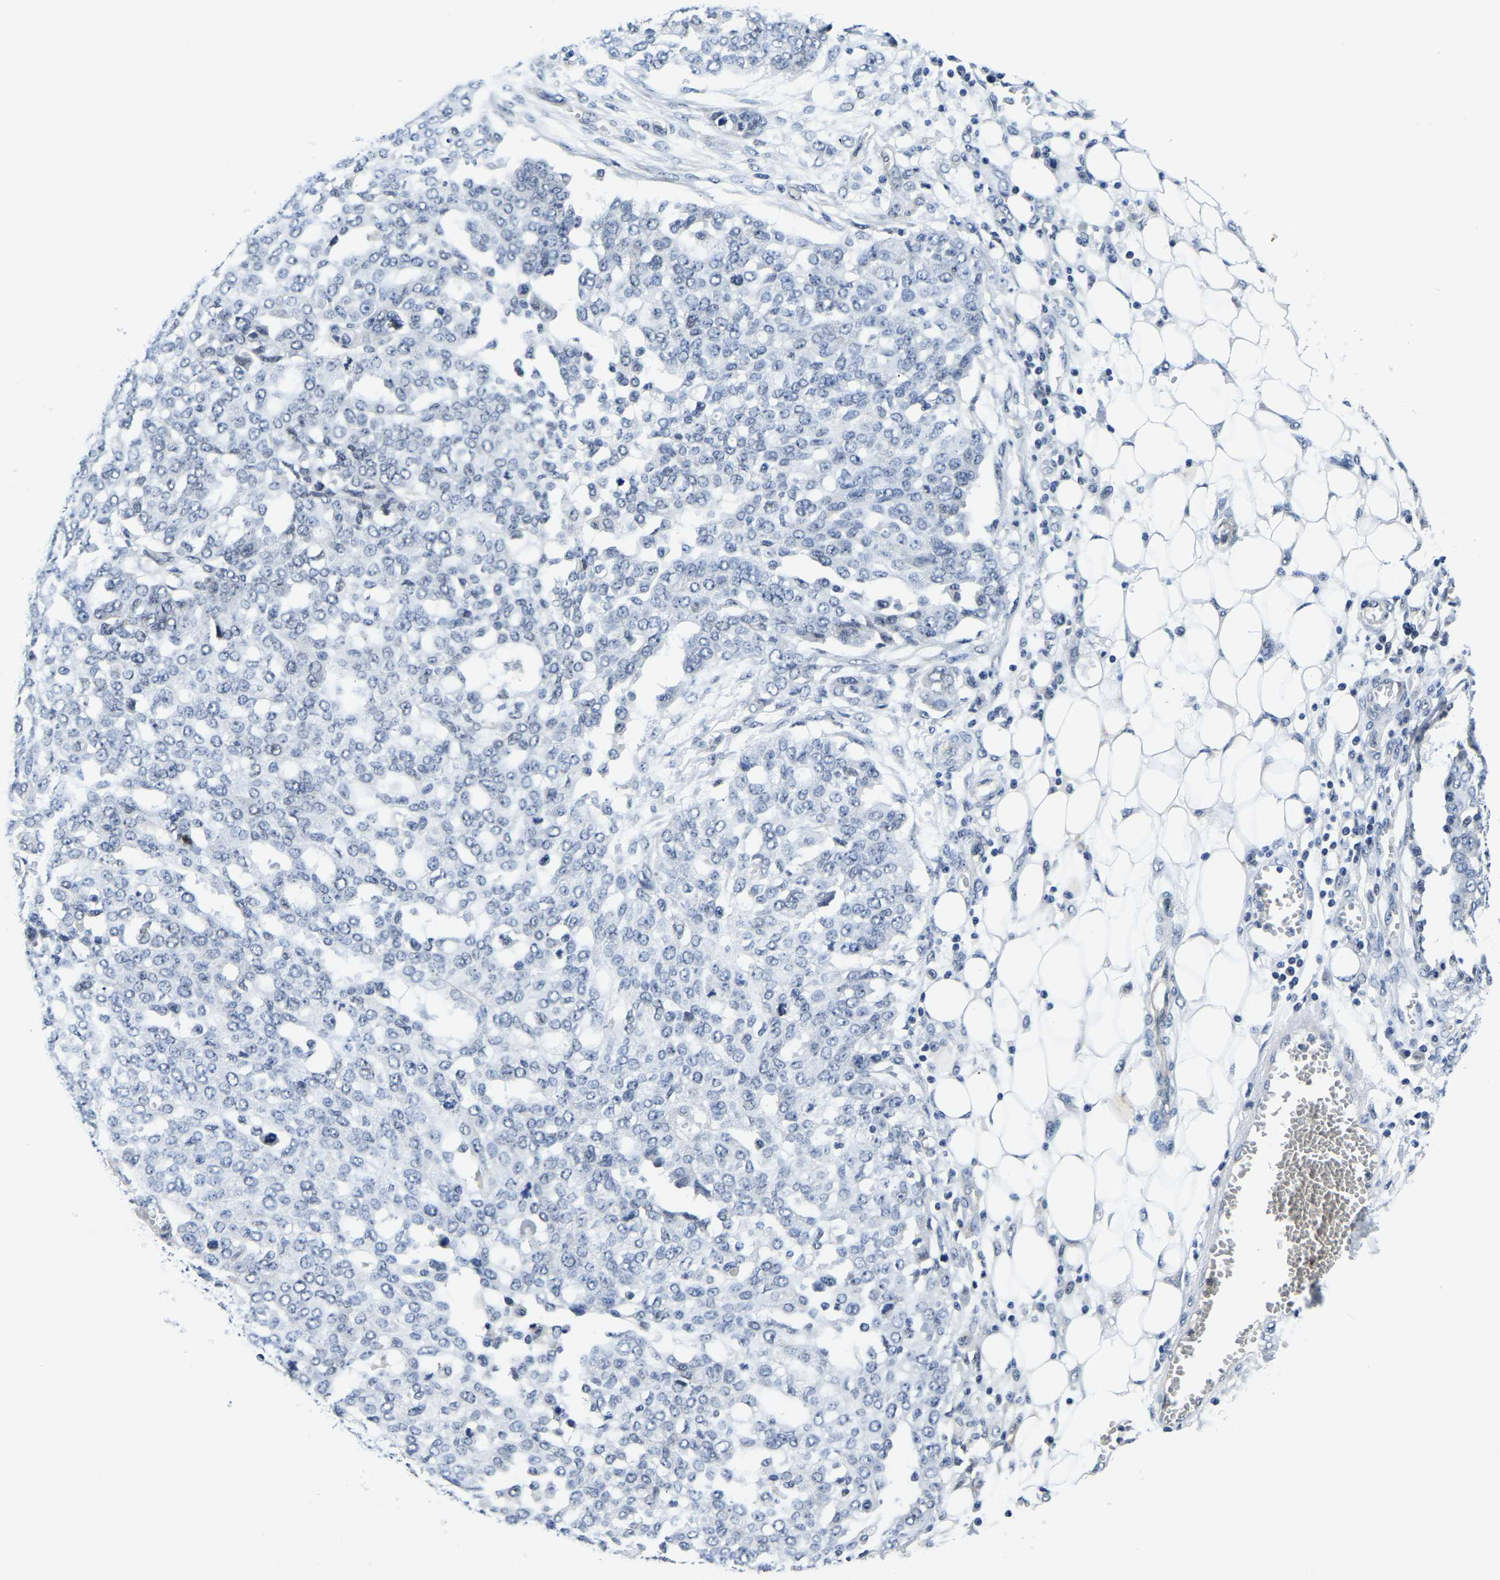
{"staining": {"intensity": "negative", "quantity": "none", "location": "none"}, "tissue": "ovarian cancer", "cell_type": "Tumor cells", "image_type": "cancer", "snomed": [{"axis": "morphology", "description": "Cystadenocarcinoma, serous, NOS"}, {"axis": "topography", "description": "Soft tissue"}, {"axis": "topography", "description": "Ovary"}], "caption": "Human serous cystadenocarcinoma (ovarian) stained for a protein using IHC reveals no expression in tumor cells.", "gene": "POLDIP3", "patient": {"sex": "female", "age": 57}}